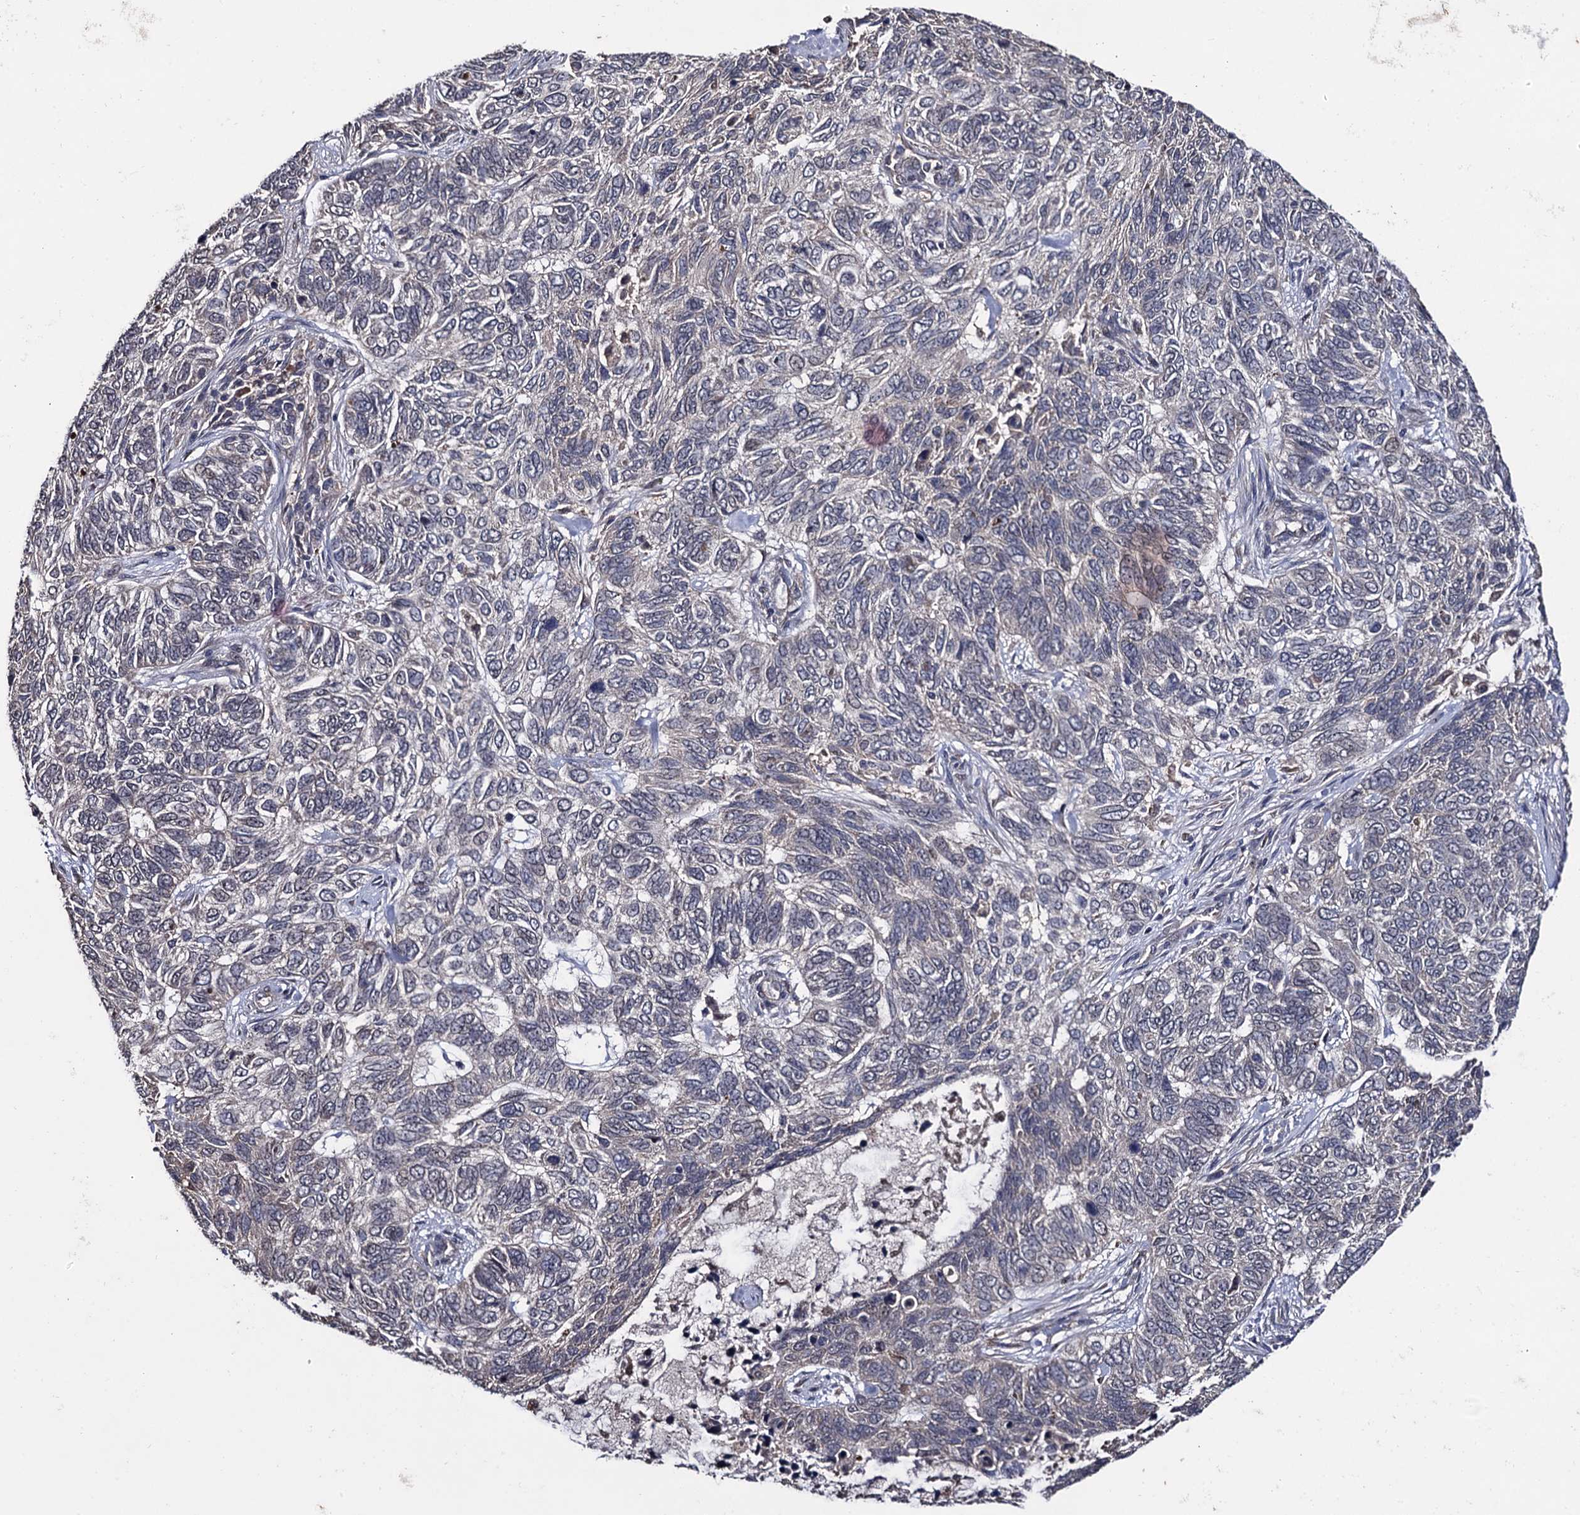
{"staining": {"intensity": "negative", "quantity": "none", "location": "none"}, "tissue": "skin cancer", "cell_type": "Tumor cells", "image_type": "cancer", "snomed": [{"axis": "morphology", "description": "Basal cell carcinoma"}, {"axis": "topography", "description": "Skin"}], "caption": "Human basal cell carcinoma (skin) stained for a protein using immunohistochemistry (IHC) displays no positivity in tumor cells.", "gene": "LRRC63", "patient": {"sex": "female", "age": 65}}